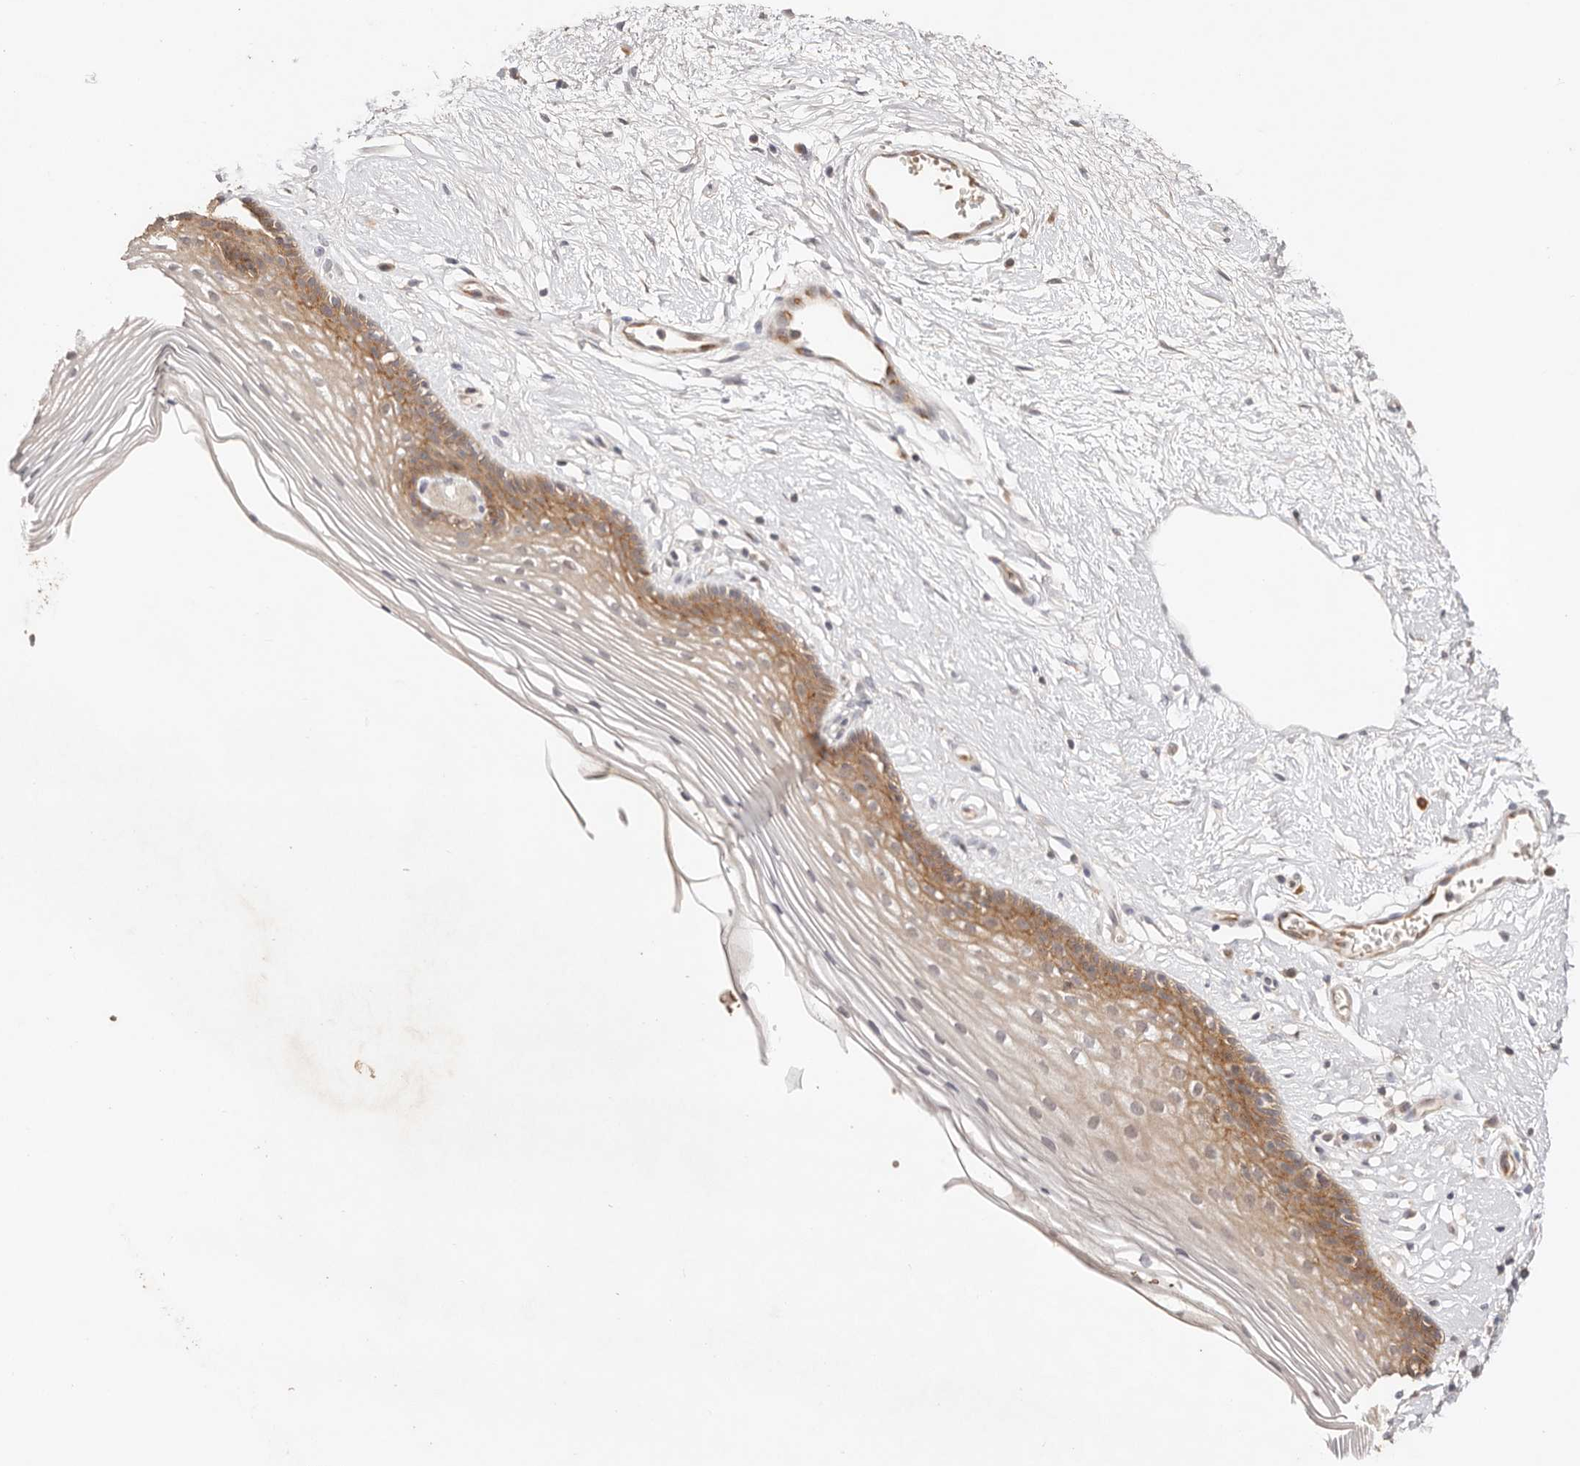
{"staining": {"intensity": "moderate", "quantity": "25%-75%", "location": "cytoplasmic/membranous"}, "tissue": "vagina", "cell_type": "Squamous epithelial cells", "image_type": "normal", "snomed": [{"axis": "morphology", "description": "Normal tissue, NOS"}, {"axis": "topography", "description": "Vagina"}], "caption": "Protein staining of benign vagina demonstrates moderate cytoplasmic/membranous positivity in approximately 25%-75% of squamous epithelial cells.", "gene": "CXADR", "patient": {"sex": "female", "age": 46}}